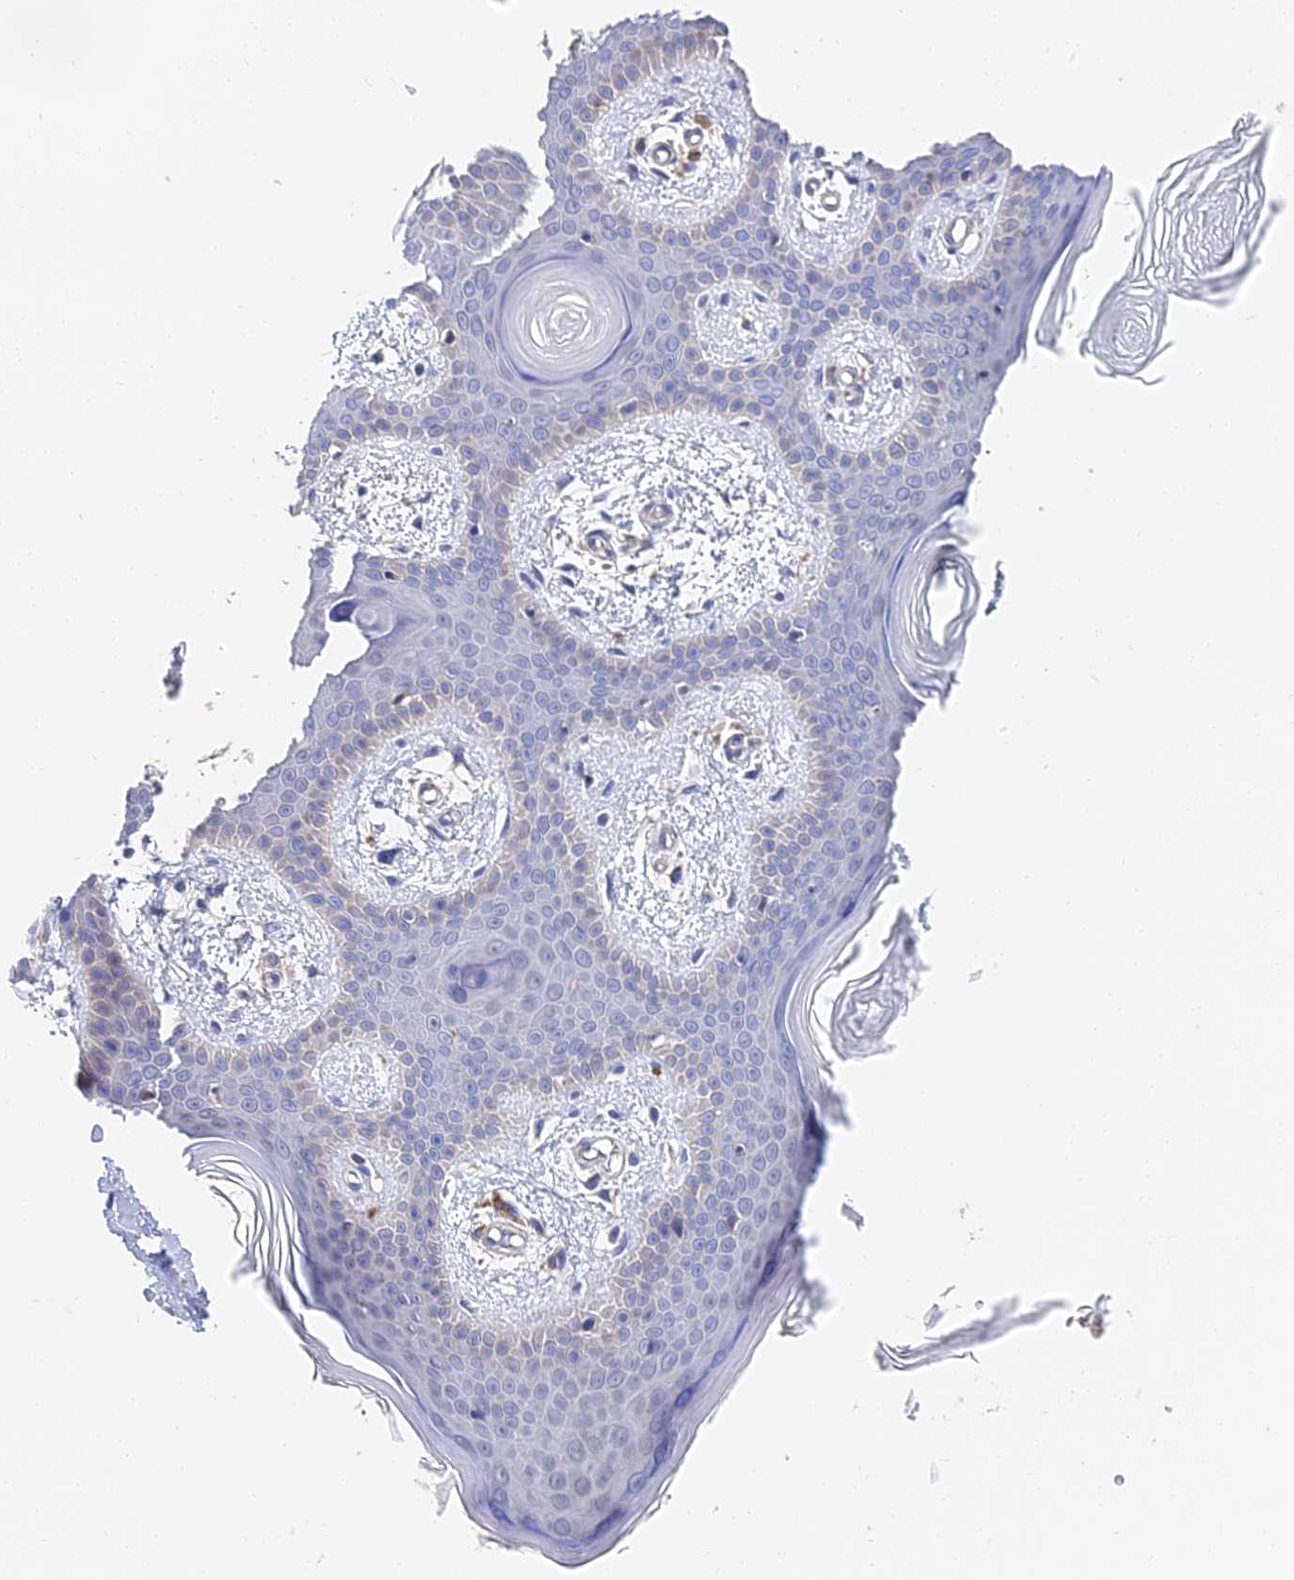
{"staining": {"intensity": "negative", "quantity": "none", "location": "none"}, "tissue": "skin", "cell_type": "Fibroblasts", "image_type": "normal", "snomed": [{"axis": "morphology", "description": "Normal tissue, NOS"}, {"axis": "topography", "description": "Skin"}], "caption": "Immunohistochemistry image of unremarkable skin: skin stained with DAB demonstrates no significant protein staining in fibroblasts.", "gene": "CCDC113", "patient": {"sex": "male", "age": 36}}